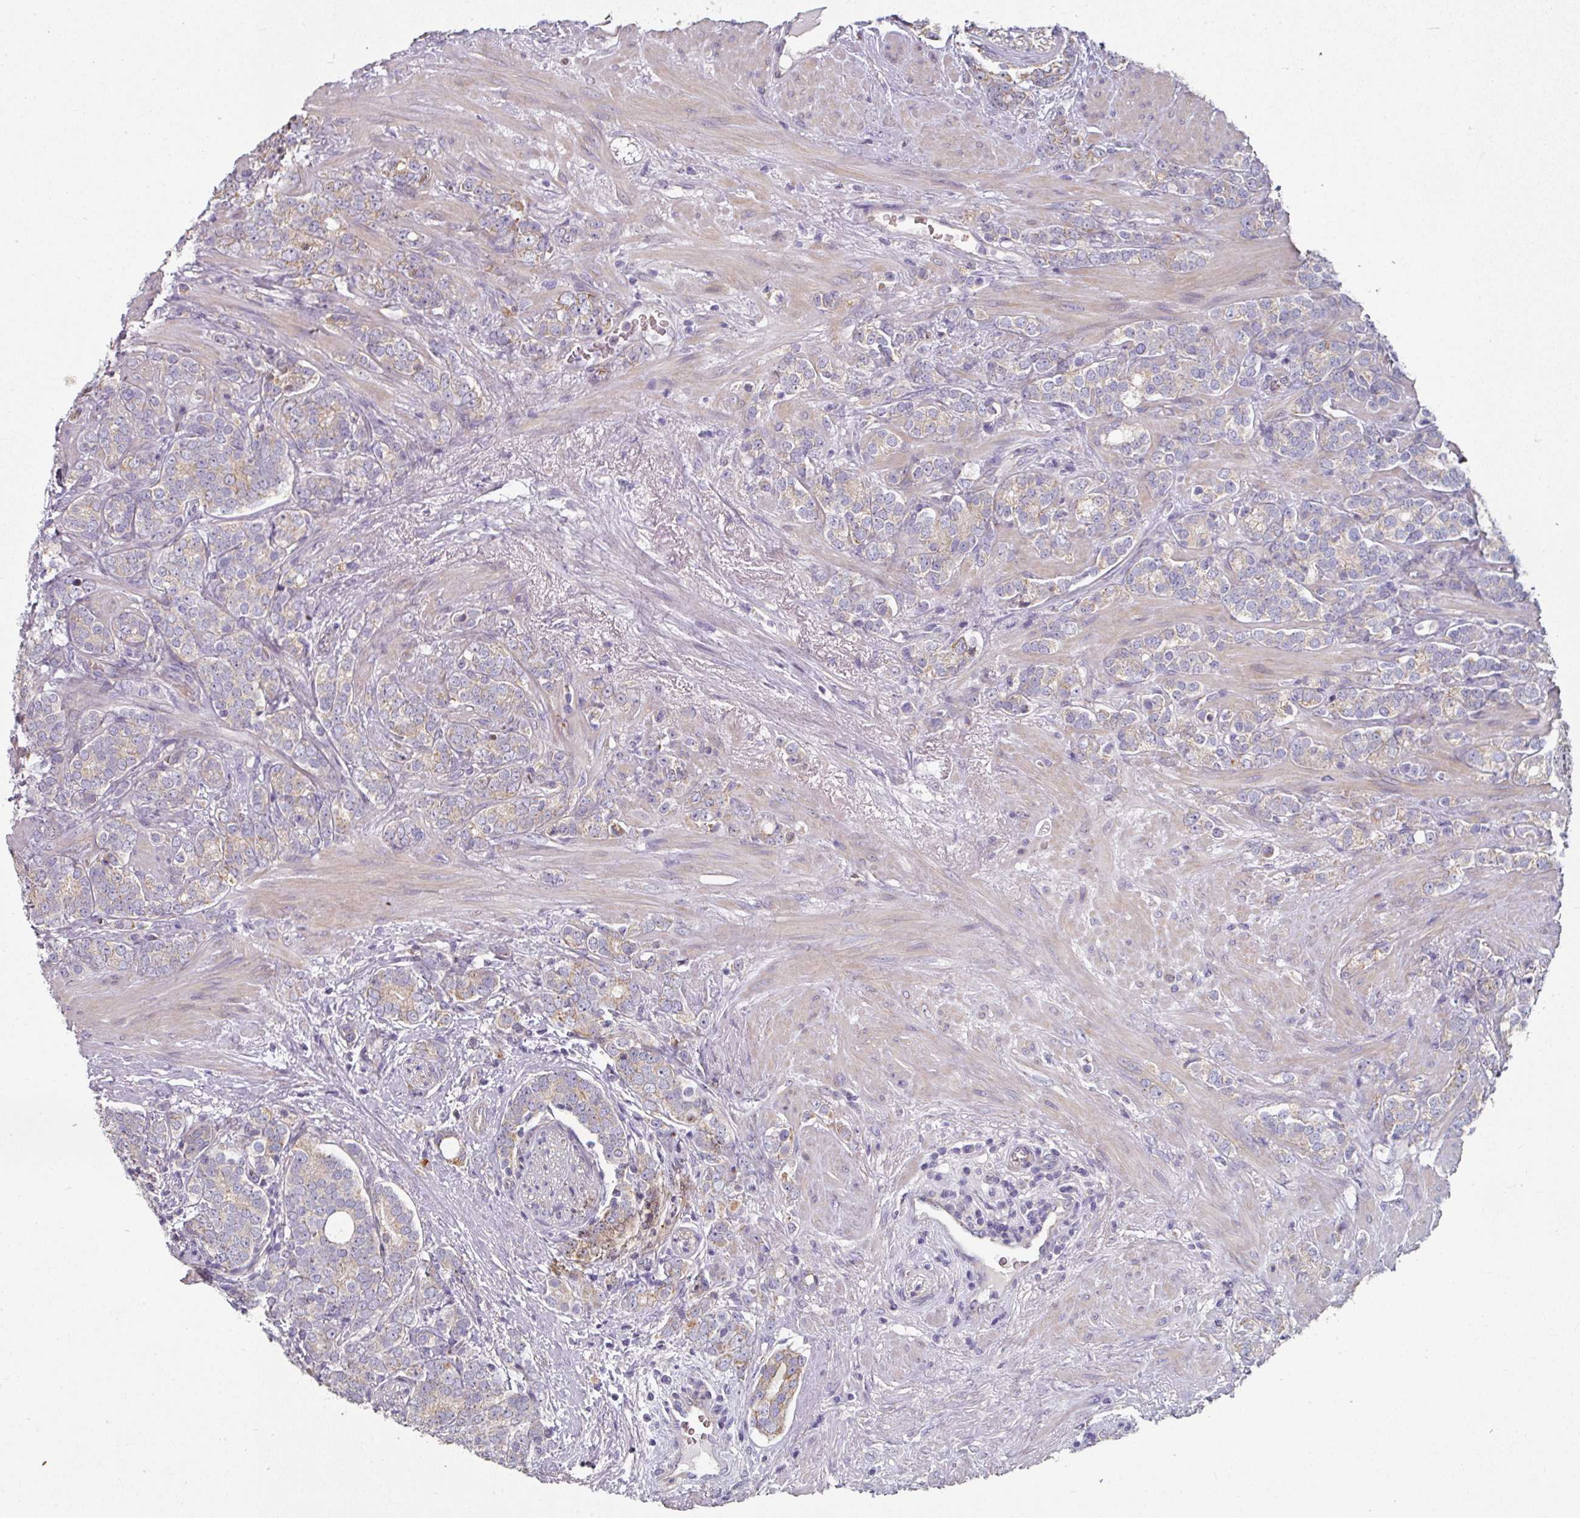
{"staining": {"intensity": "negative", "quantity": "none", "location": "none"}, "tissue": "prostate cancer", "cell_type": "Tumor cells", "image_type": "cancer", "snomed": [{"axis": "morphology", "description": "Adenocarcinoma, High grade"}, {"axis": "topography", "description": "Prostate"}], "caption": "Tumor cells show no significant expression in prostate cancer.", "gene": "PYROXD2", "patient": {"sex": "male", "age": 64}}